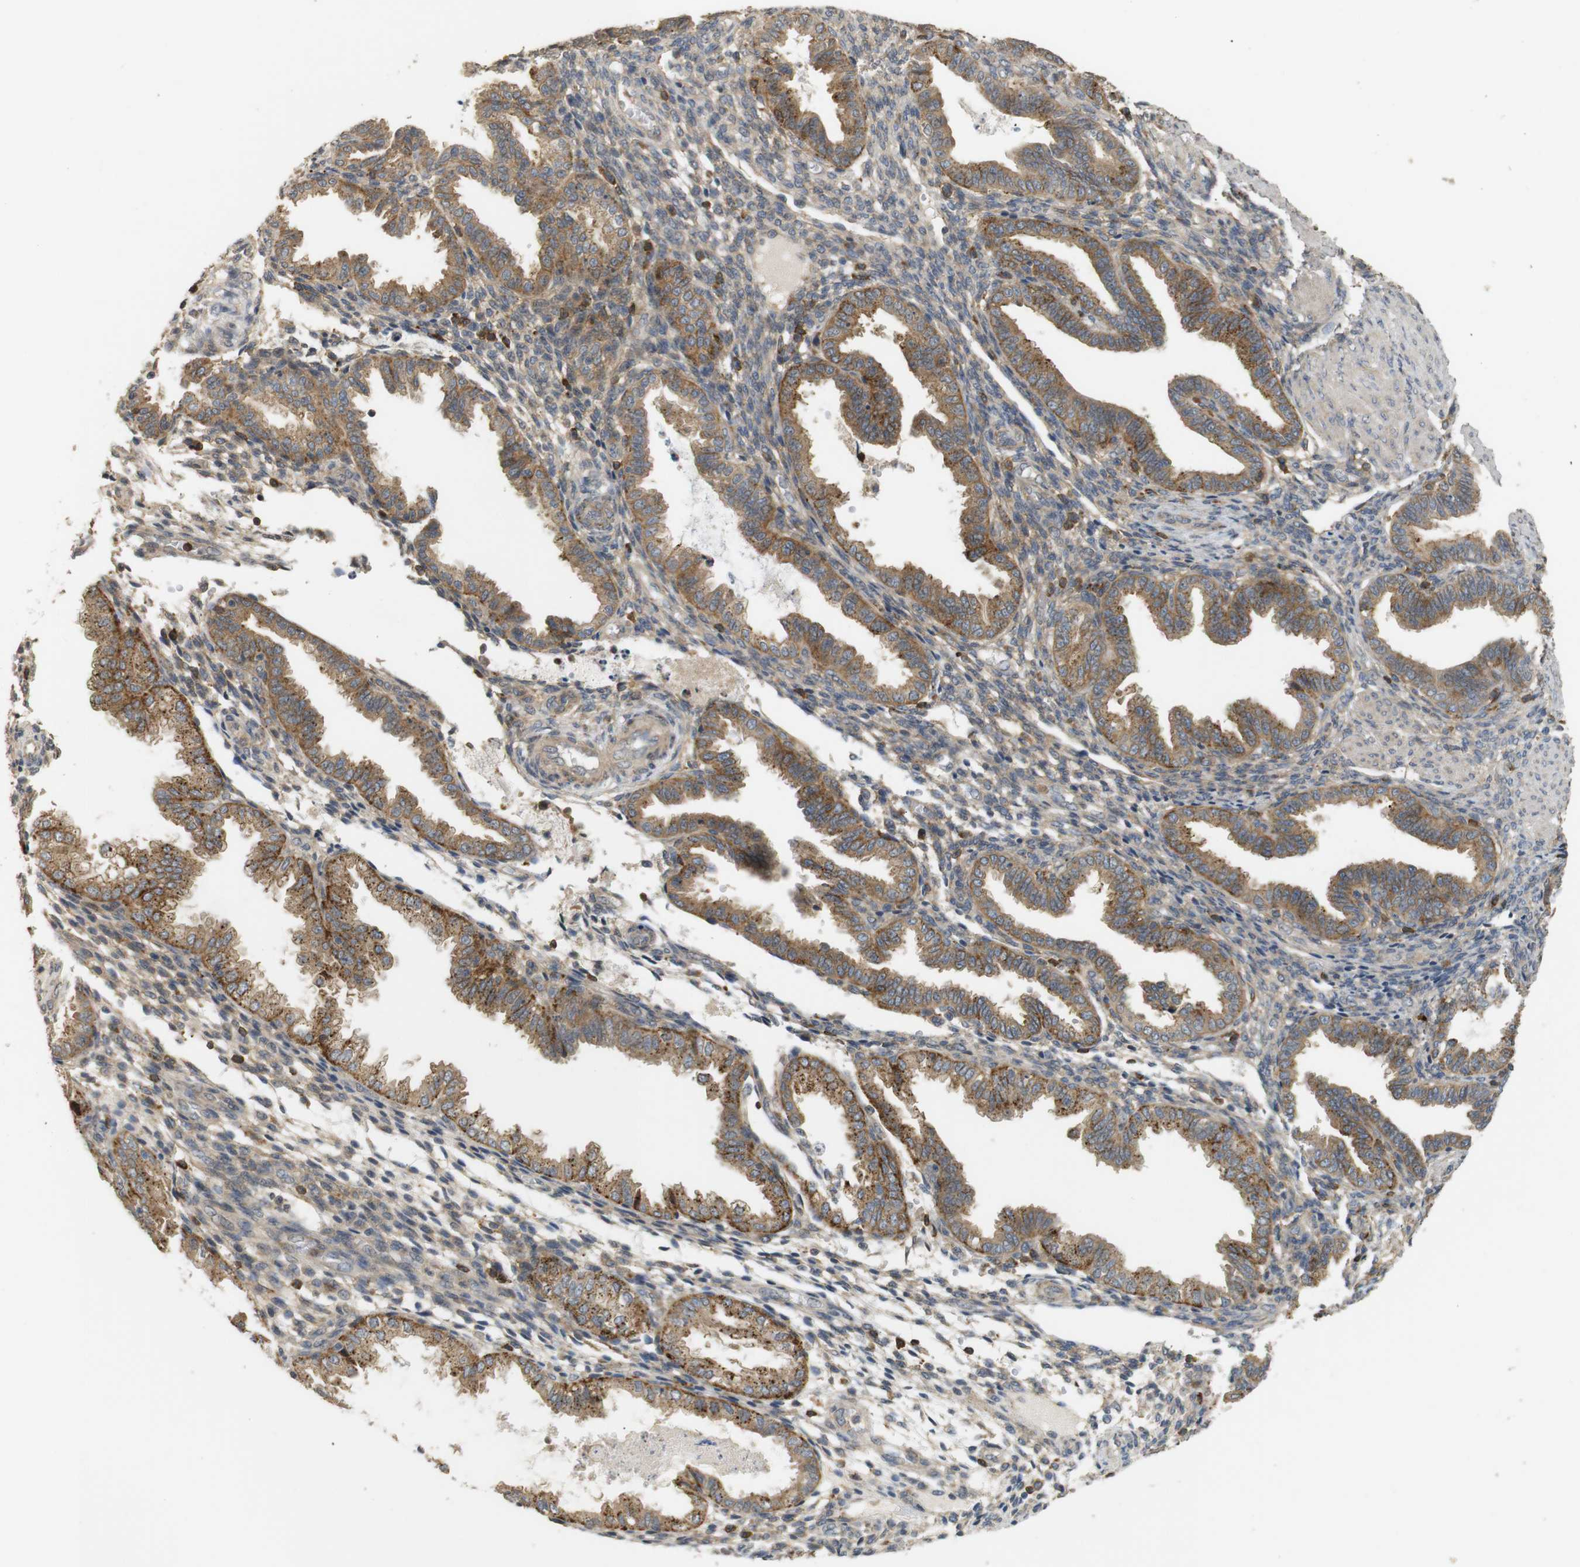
{"staining": {"intensity": "weak", "quantity": "25%-75%", "location": "cytoplasmic/membranous"}, "tissue": "endometrium", "cell_type": "Cells in endometrial stroma", "image_type": "normal", "snomed": [{"axis": "morphology", "description": "Normal tissue, NOS"}, {"axis": "topography", "description": "Endometrium"}], "caption": "Weak cytoplasmic/membranous staining is appreciated in approximately 25%-75% of cells in endometrial stroma in benign endometrium. (DAB (3,3'-diaminobenzidine) IHC, brown staining for protein, blue staining for nuclei).", "gene": "KSR1", "patient": {"sex": "female", "age": 33}}